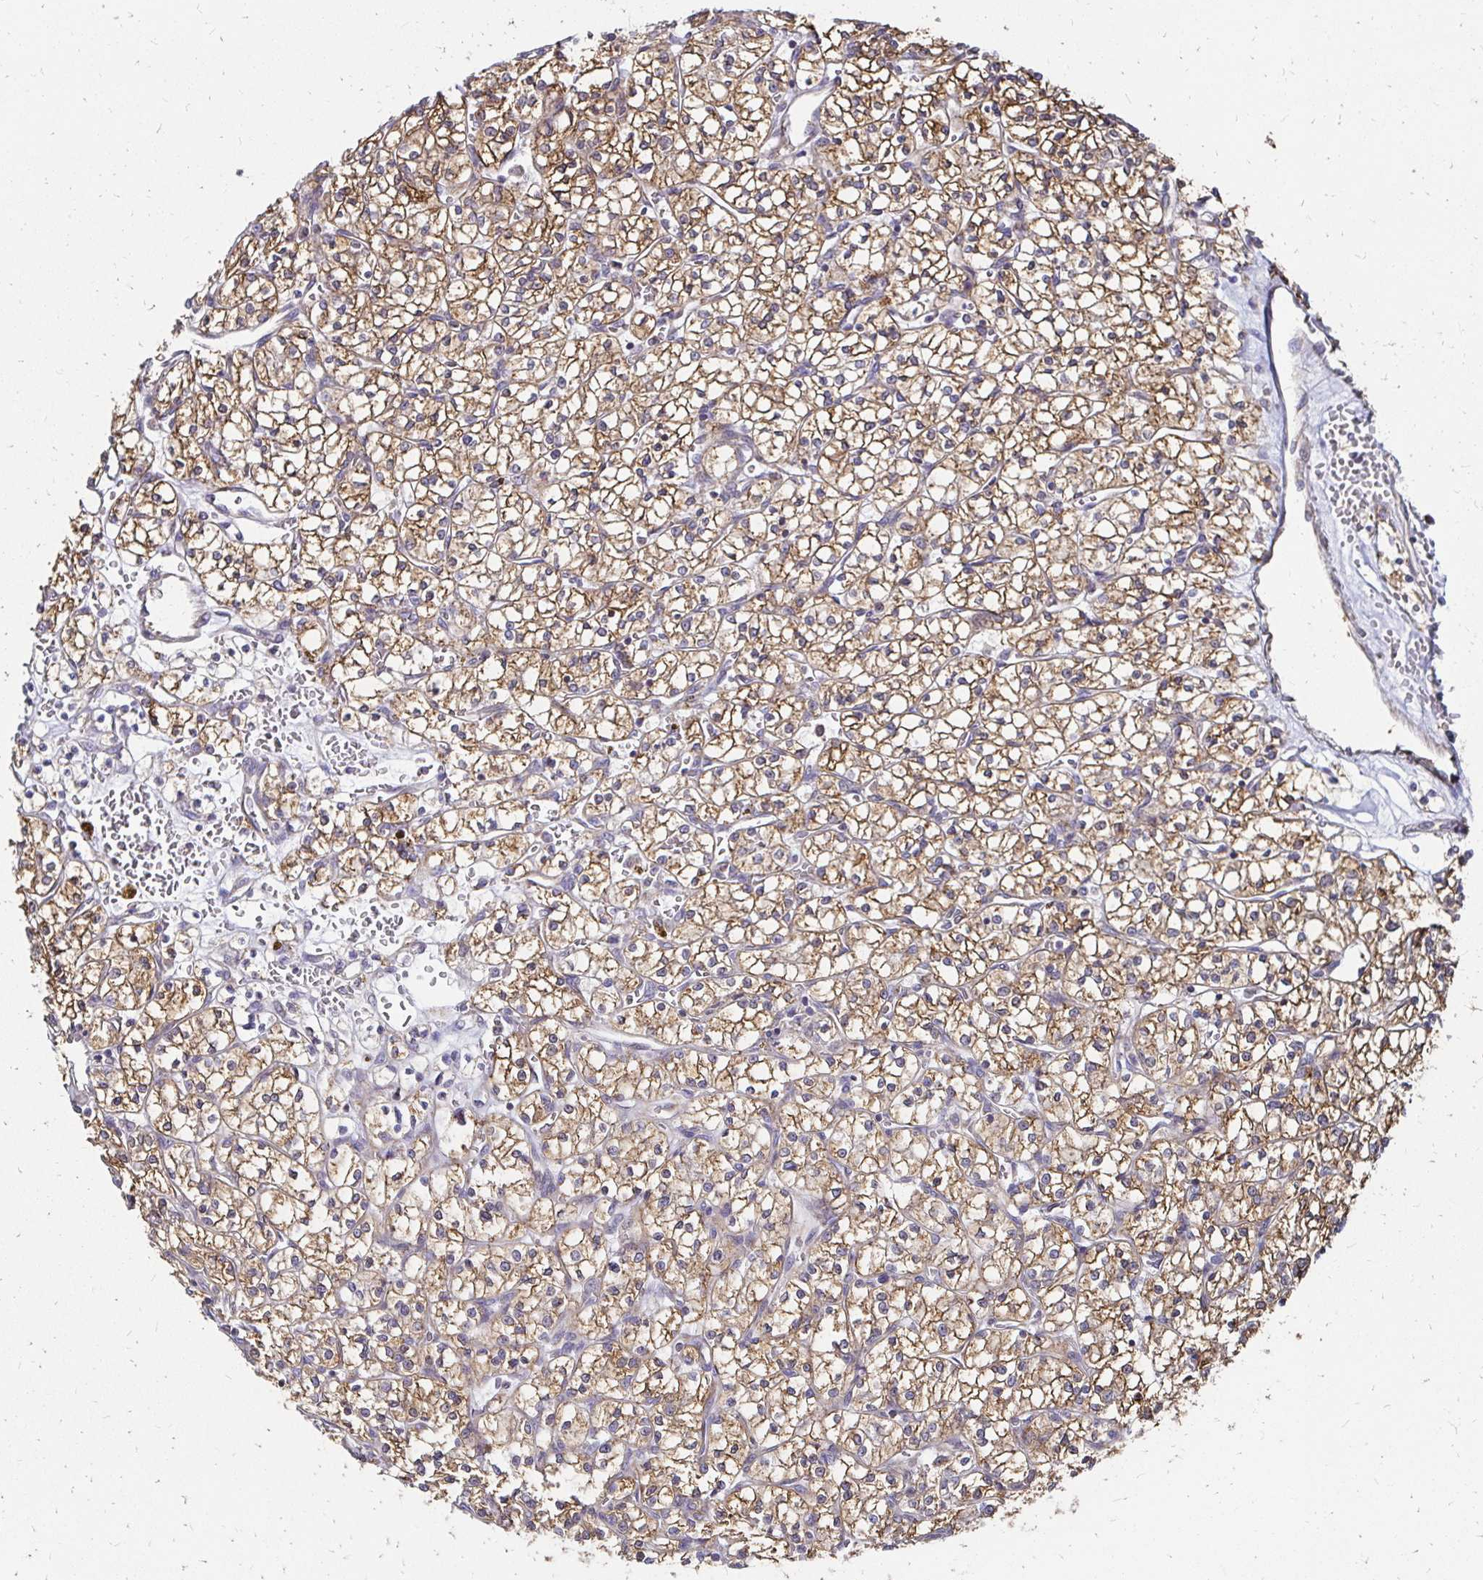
{"staining": {"intensity": "moderate", "quantity": ">75%", "location": "cytoplasmic/membranous"}, "tissue": "renal cancer", "cell_type": "Tumor cells", "image_type": "cancer", "snomed": [{"axis": "morphology", "description": "Adenocarcinoma, NOS"}, {"axis": "topography", "description": "Kidney"}], "caption": "High-magnification brightfield microscopy of renal adenocarcinoma stained with DAB (brown) and counterstained with hematoxylin (blue). tumor cells exhibit moderate cytoplasmic/membranous positivity is appreciated in approximately>75% of cells.", "gene": "ZW10", "patient": {"sex": "female", "age": 64}}